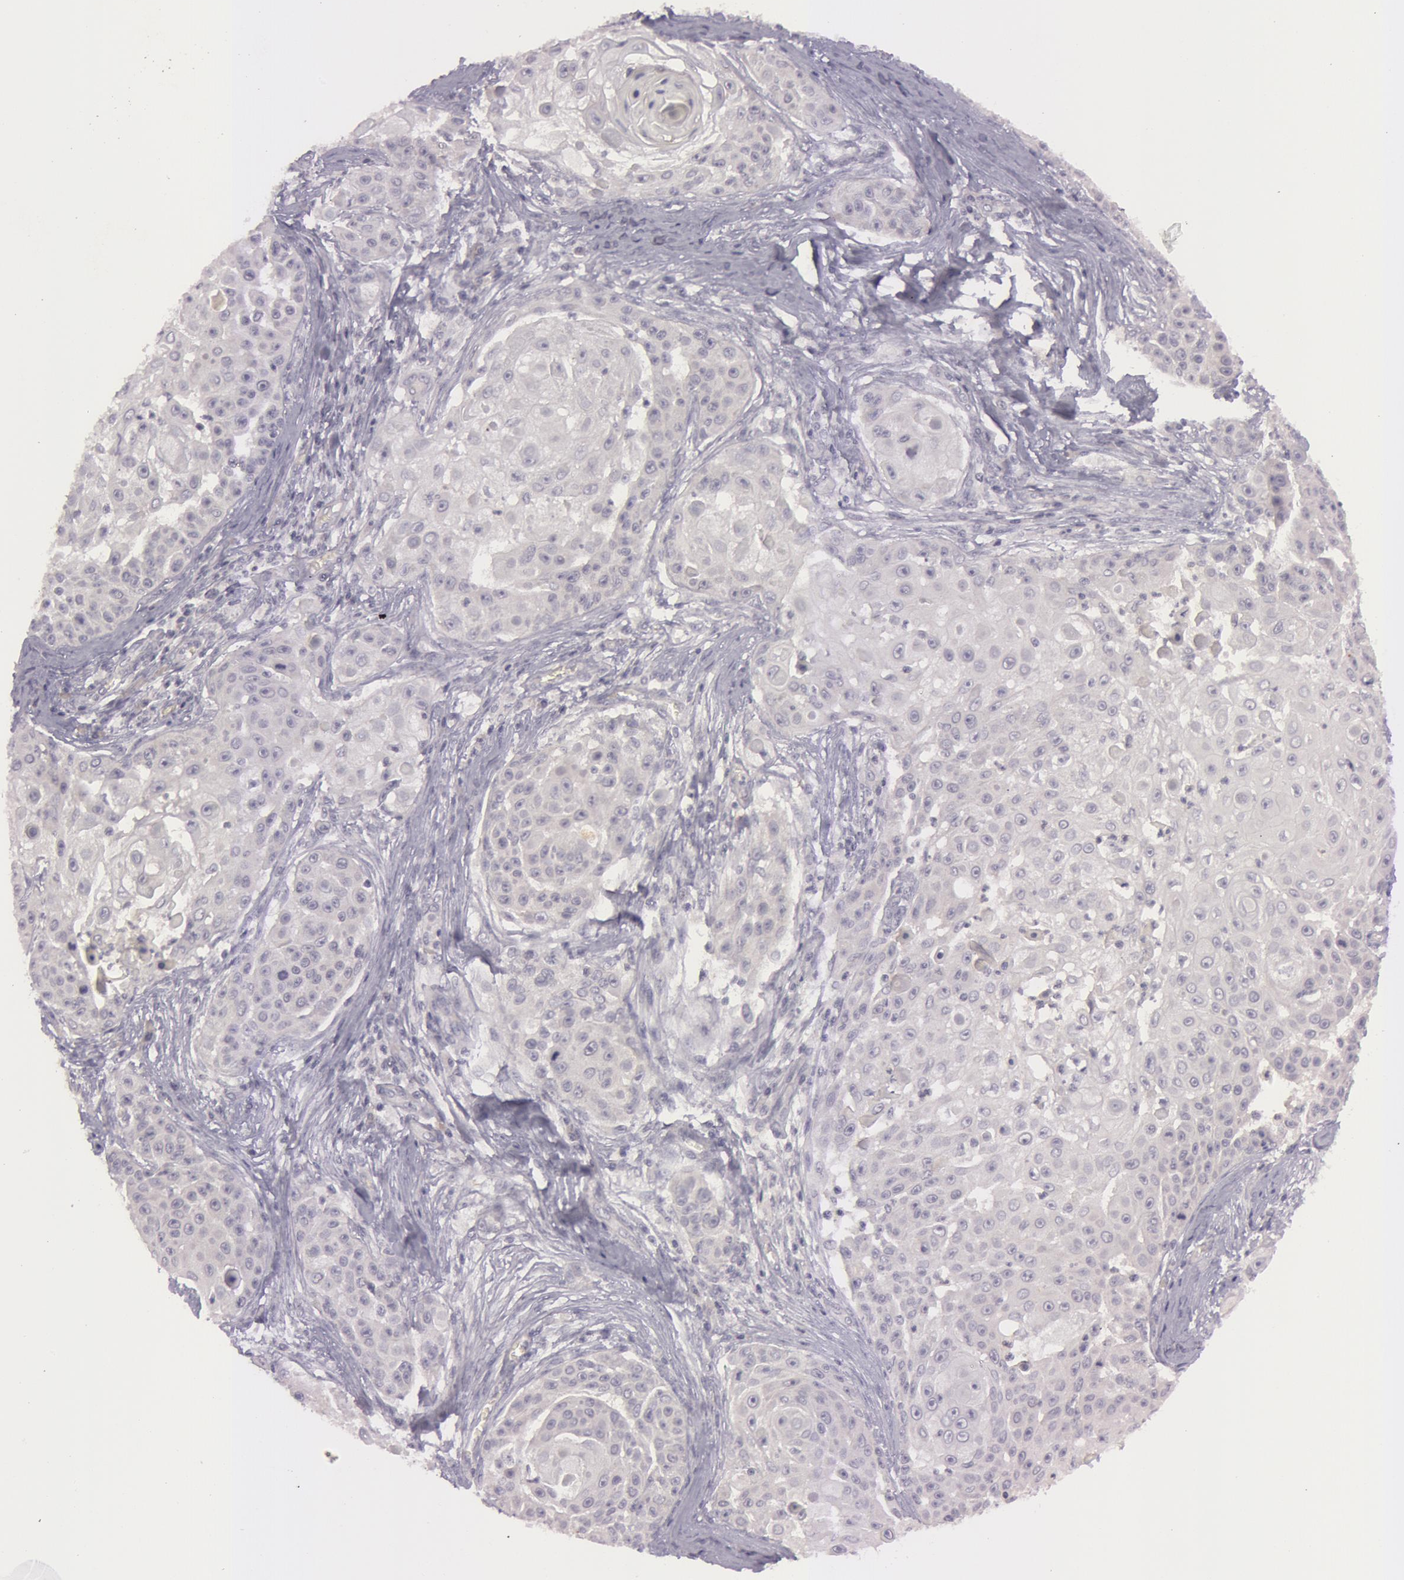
{"staining": {"intensity": "negative", "quantity": "none", "location": "none"}, "tissue": "skin cancer", "cell_type": "Tumor cells", "image_type": "cancer", "snomed": [{"axis": "morphology", "description": "Squamous cell carcinoma, NOS"}, {"axis": "topography", "description": "Skin"}], "caption": "Tumor cells show no significant expression in skin cancer (squamous cell carcinoma).", "gene": "MXRA5", "patient": {"sex": "female", "age": 57}}